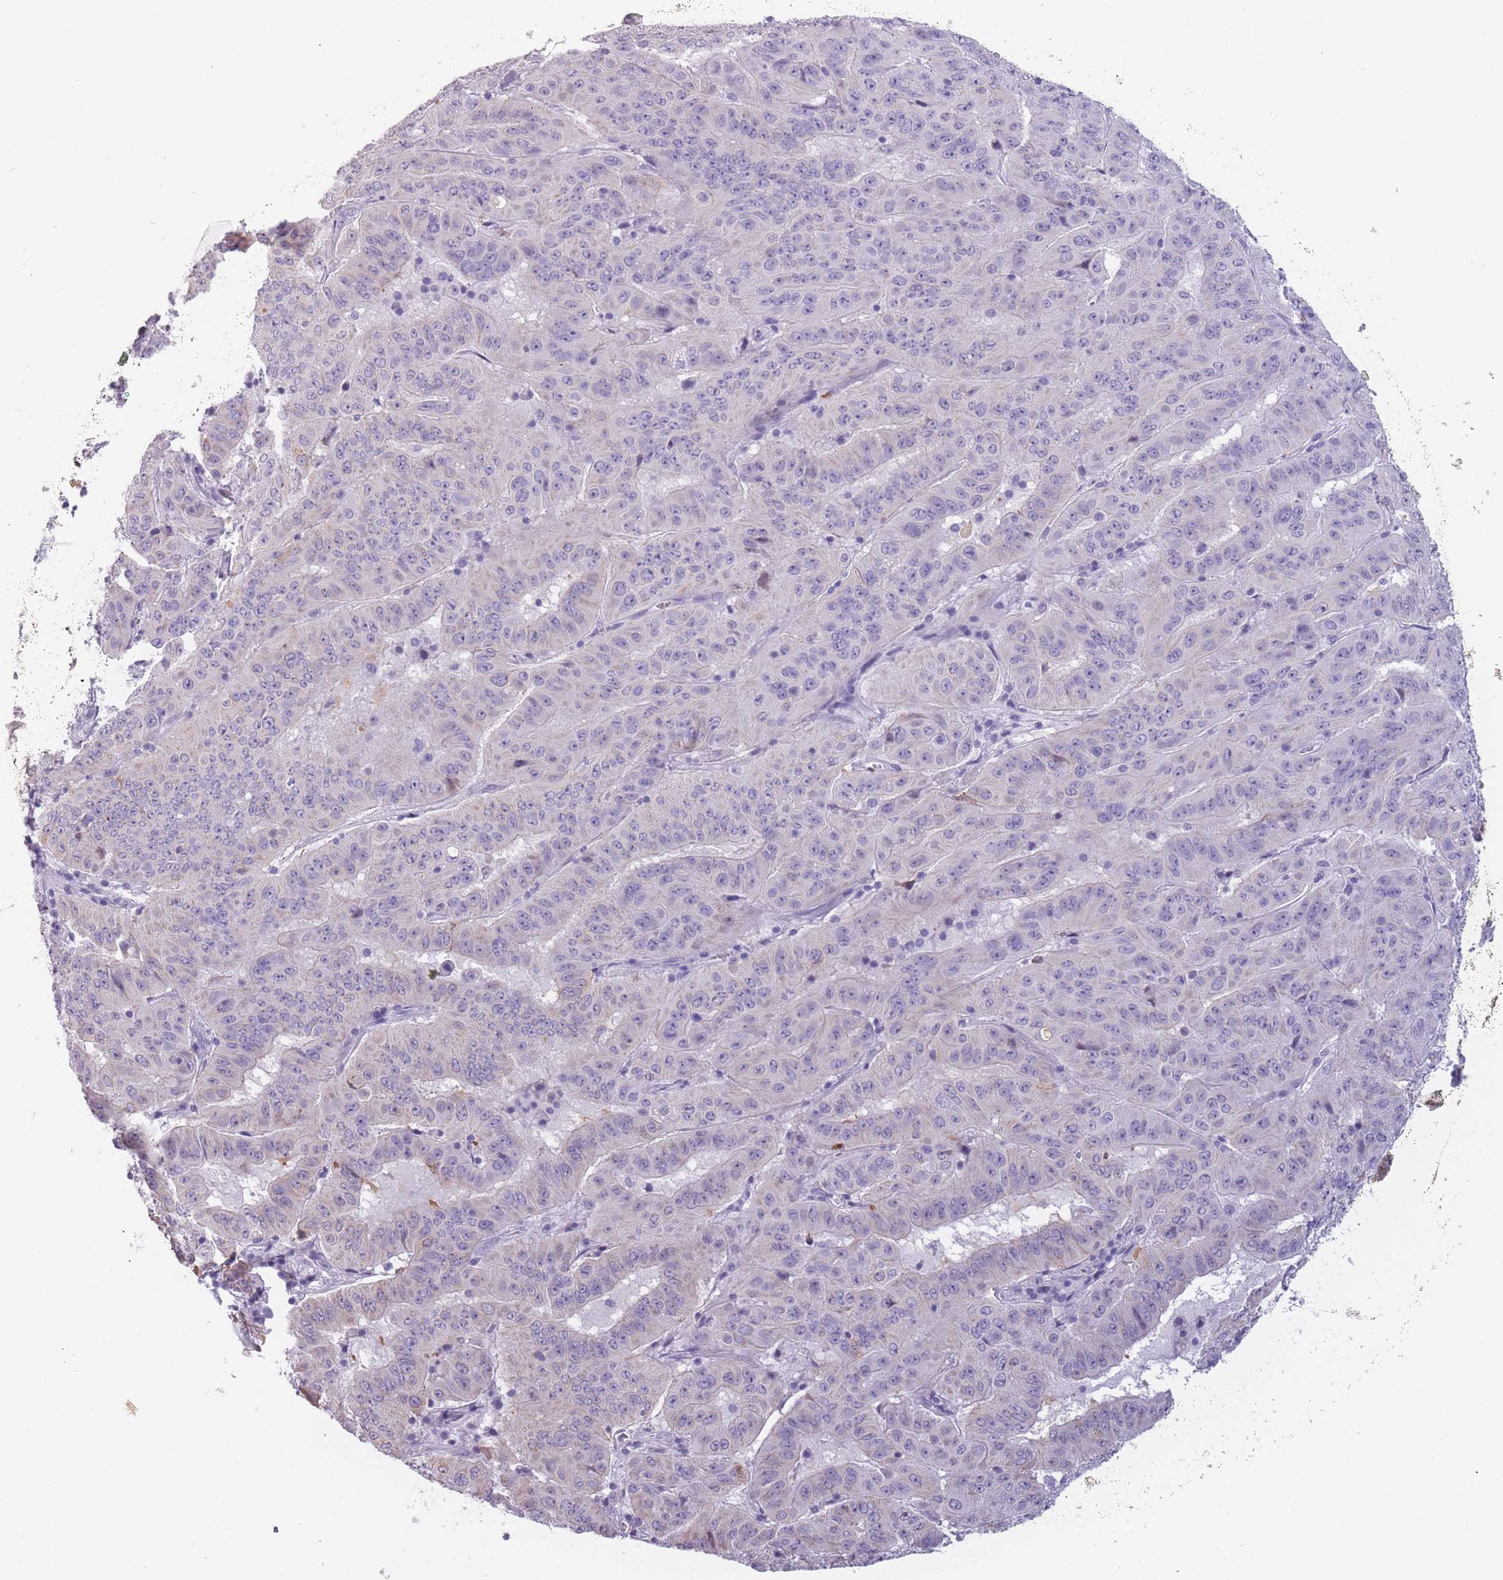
{"staining": {"intensity": "negative", "quantity": "none", "location": "none"}, "tissue": "pancreatic cancer", "cell_type": "Tumor cells", "image_type": "cancer", "snomed": [{"axis": "morphology", "description": "Adenocarcinoma, NOS"}, {"axis": "topography", "description": "Pancreas"}], "caption": "Adenocarcinoma (pancreatic) stained for a protein using immunohistochemistry displays no positivity tumor cells.", "gene": "PPFIA3", "patient": {"sex": "male", "age": 63}}